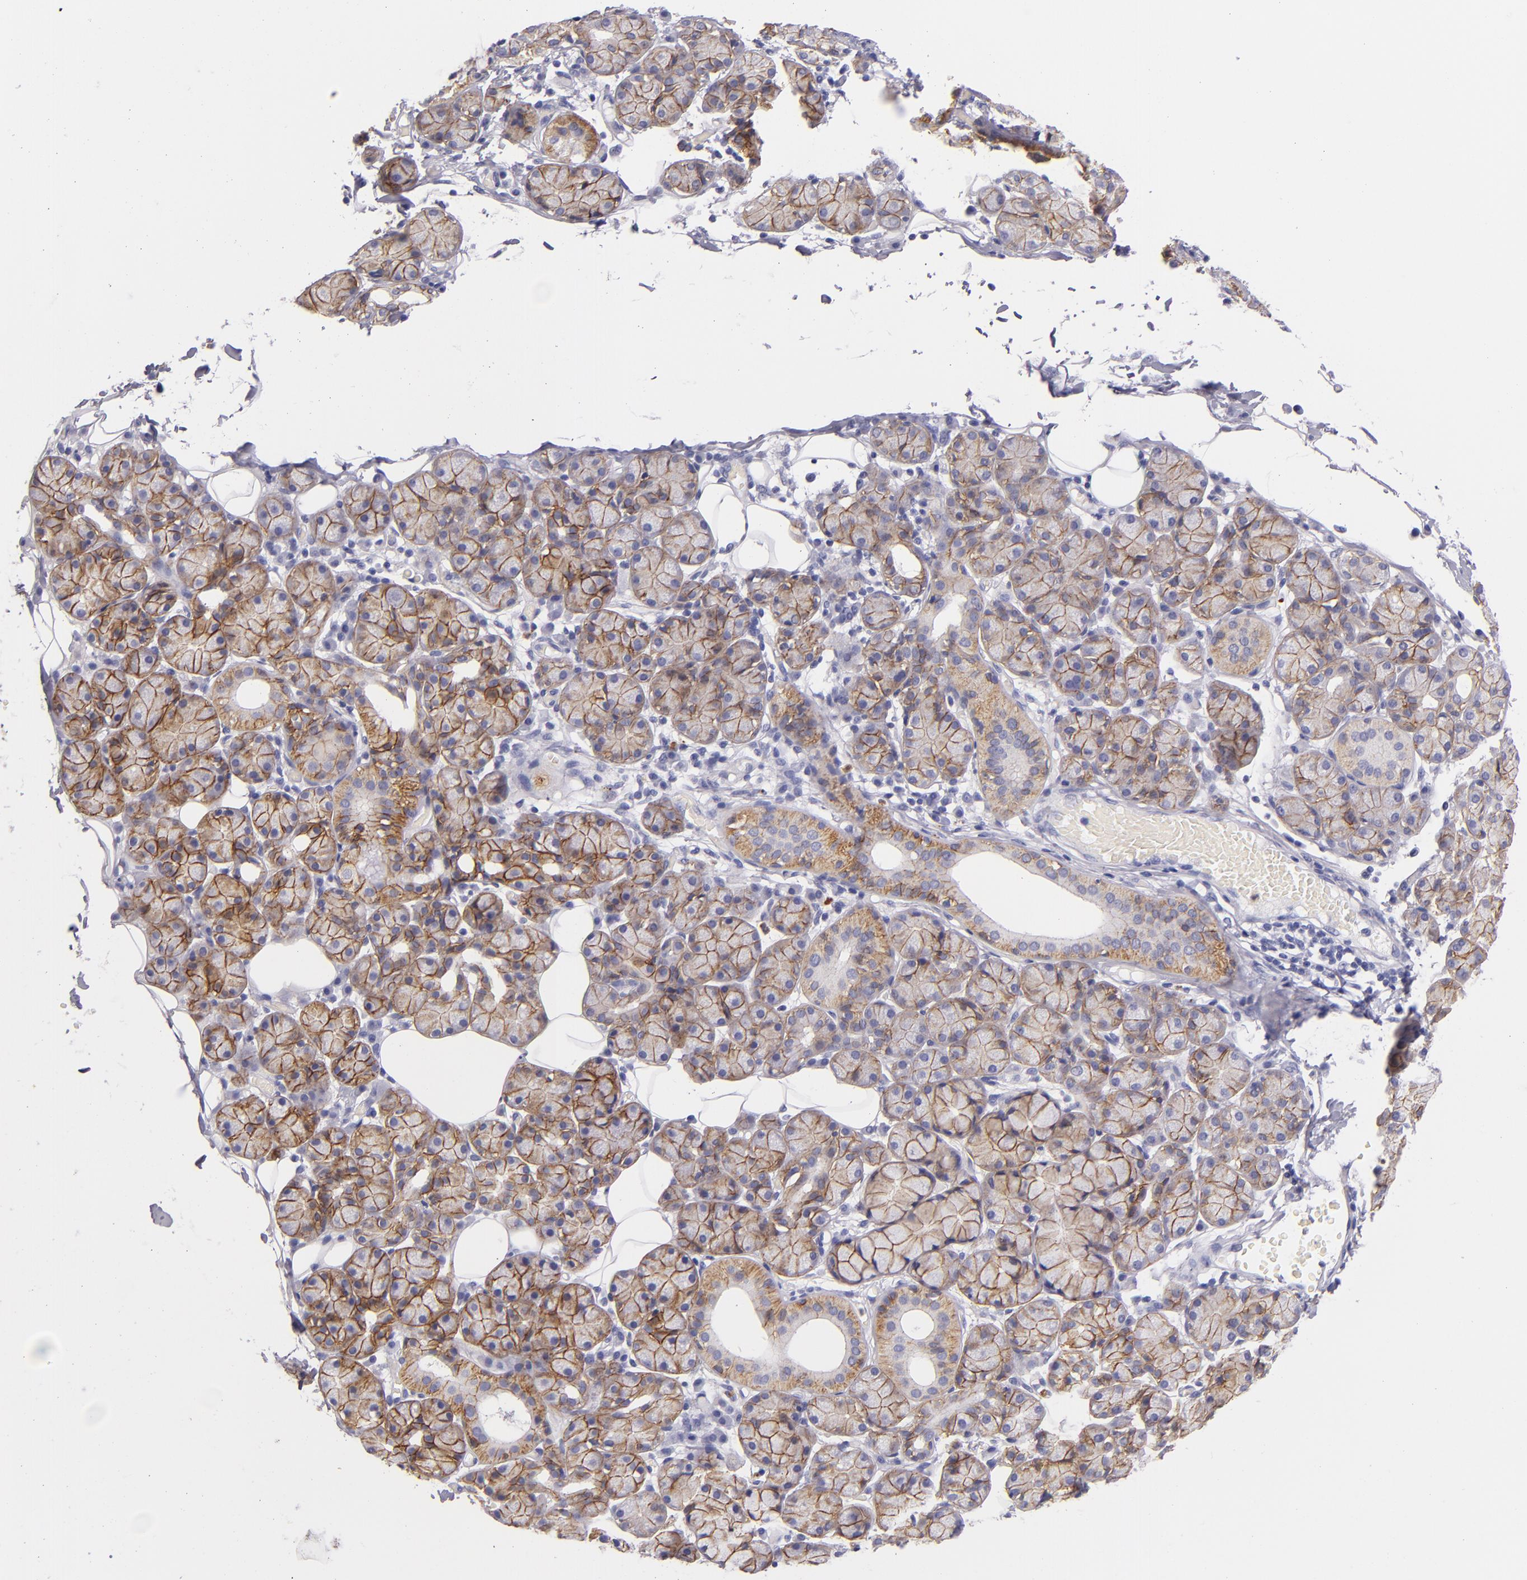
{"staining": {"intensity": "moderate", "quantity": ">75%", "location": "cytoplasmic/membranous"}, "tissue": "salivary gland", "cell_type": "Glandular cells", "image_type": "normal", "snomed": [{"axis": "morphology", "description": "Normal tissue, NOS"}, {"axis": "topography", "description": "Salivary gland"}], "caption": "Immunohistochemistry (DAB (3,3'-diaminobenzidine)) staining of normal salivary gland shows moderate cytoplasmic/membranous protein expression in approximately >75% of glandular cells. (IHC, brightfield microscopy, high magnification).", "gene": "CDH3", "patient": {"sex": "male", "age": 54}}